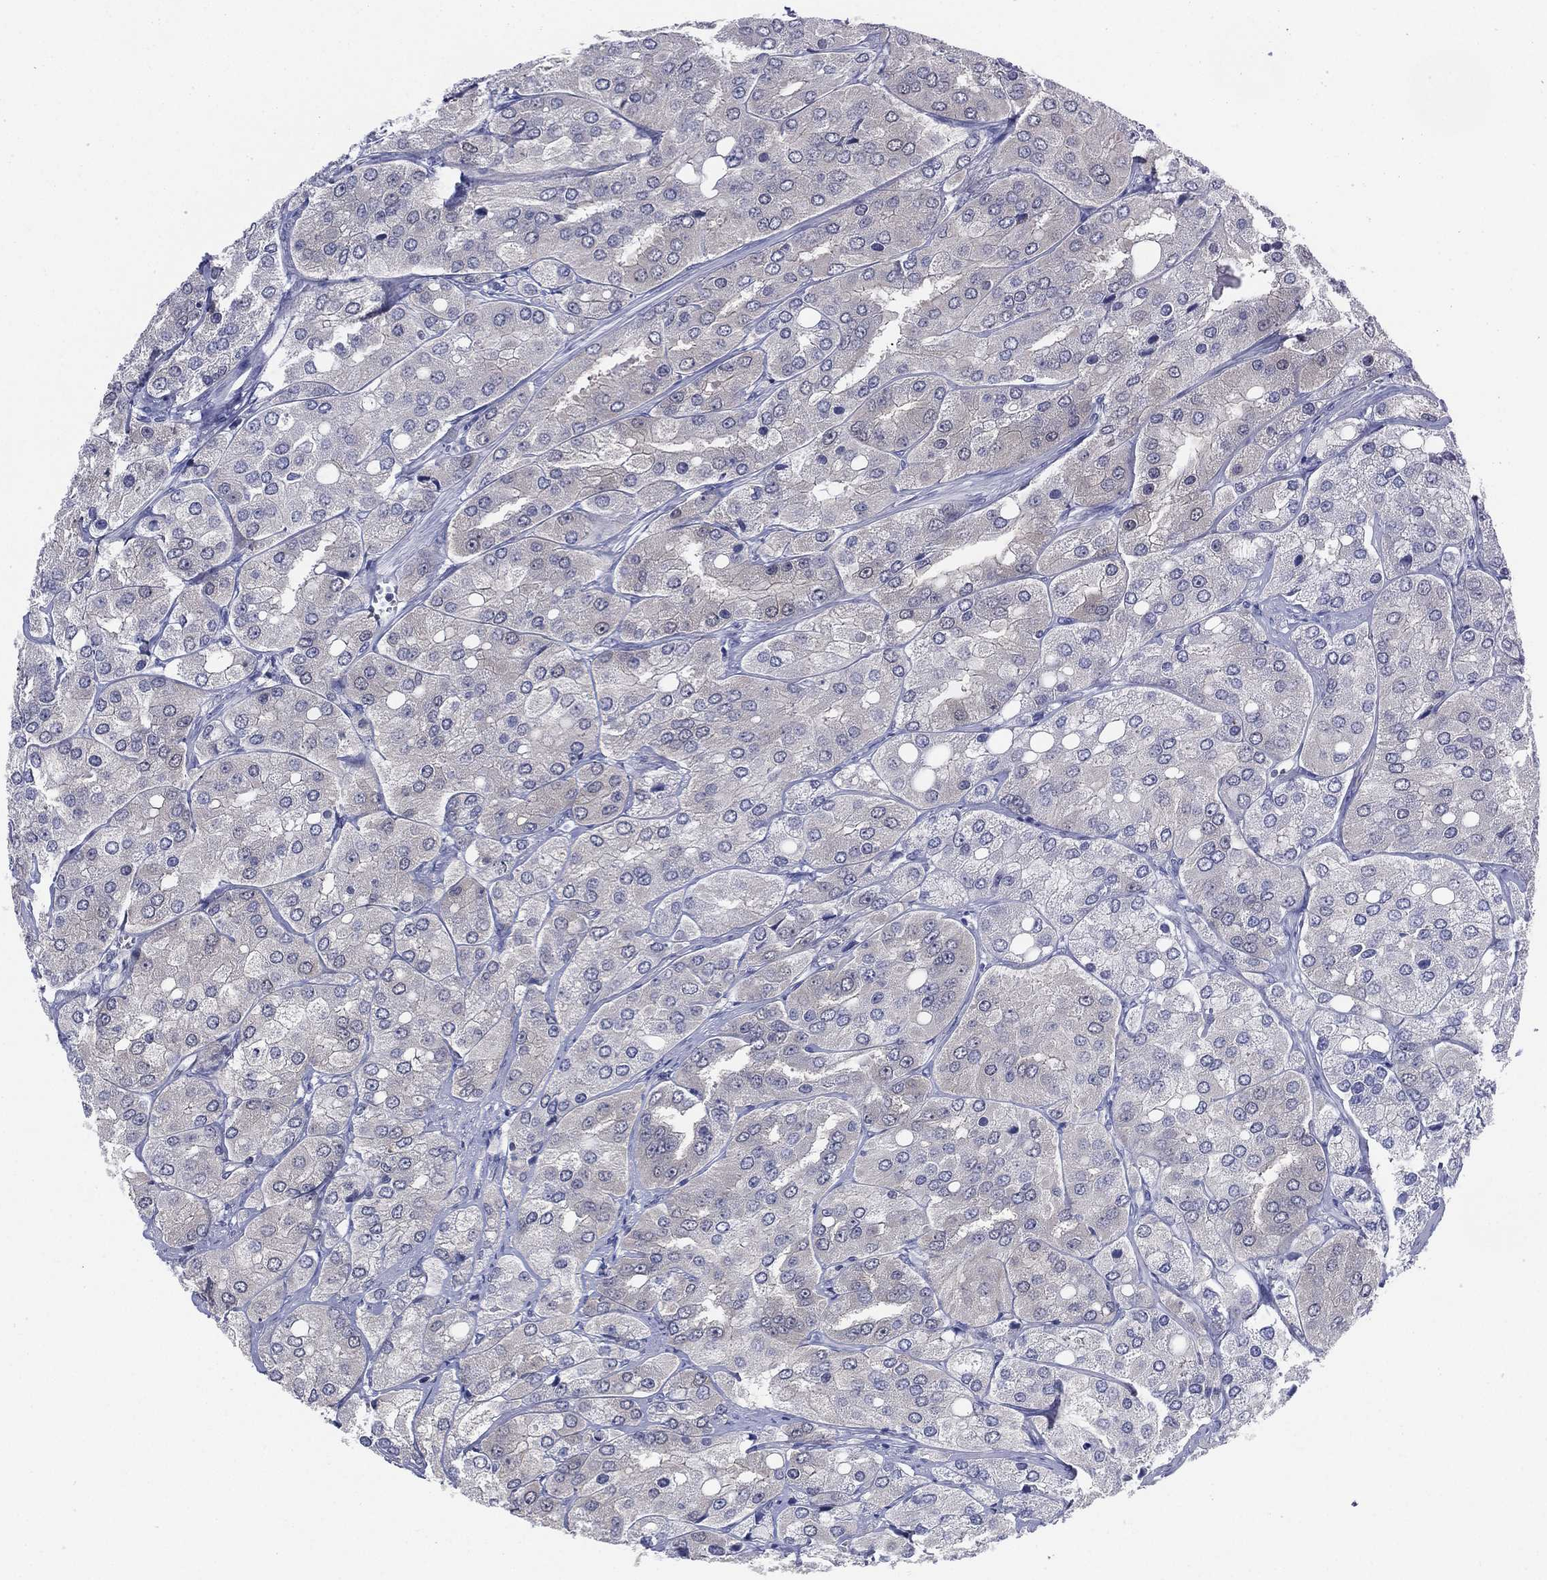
{"staining": {"intensity": "negative", "quantity": "none", "location": "none"}, "tissue": "prostate cancer", "cell_type": "Tumor cells", "image_type": "cancer", "snomed": [{"axis": "morphology", "description": "Adenocarcinoma, Low grade"}, {"axis": "topography", "description": "Prostate"}], "caption": "Protein analysis of prostate adenocarcinoma (low-grade) reveals no significant staining in tumor cells.", "gene": "C5orf46", "patient": {"sex": "male", "age": 69}}